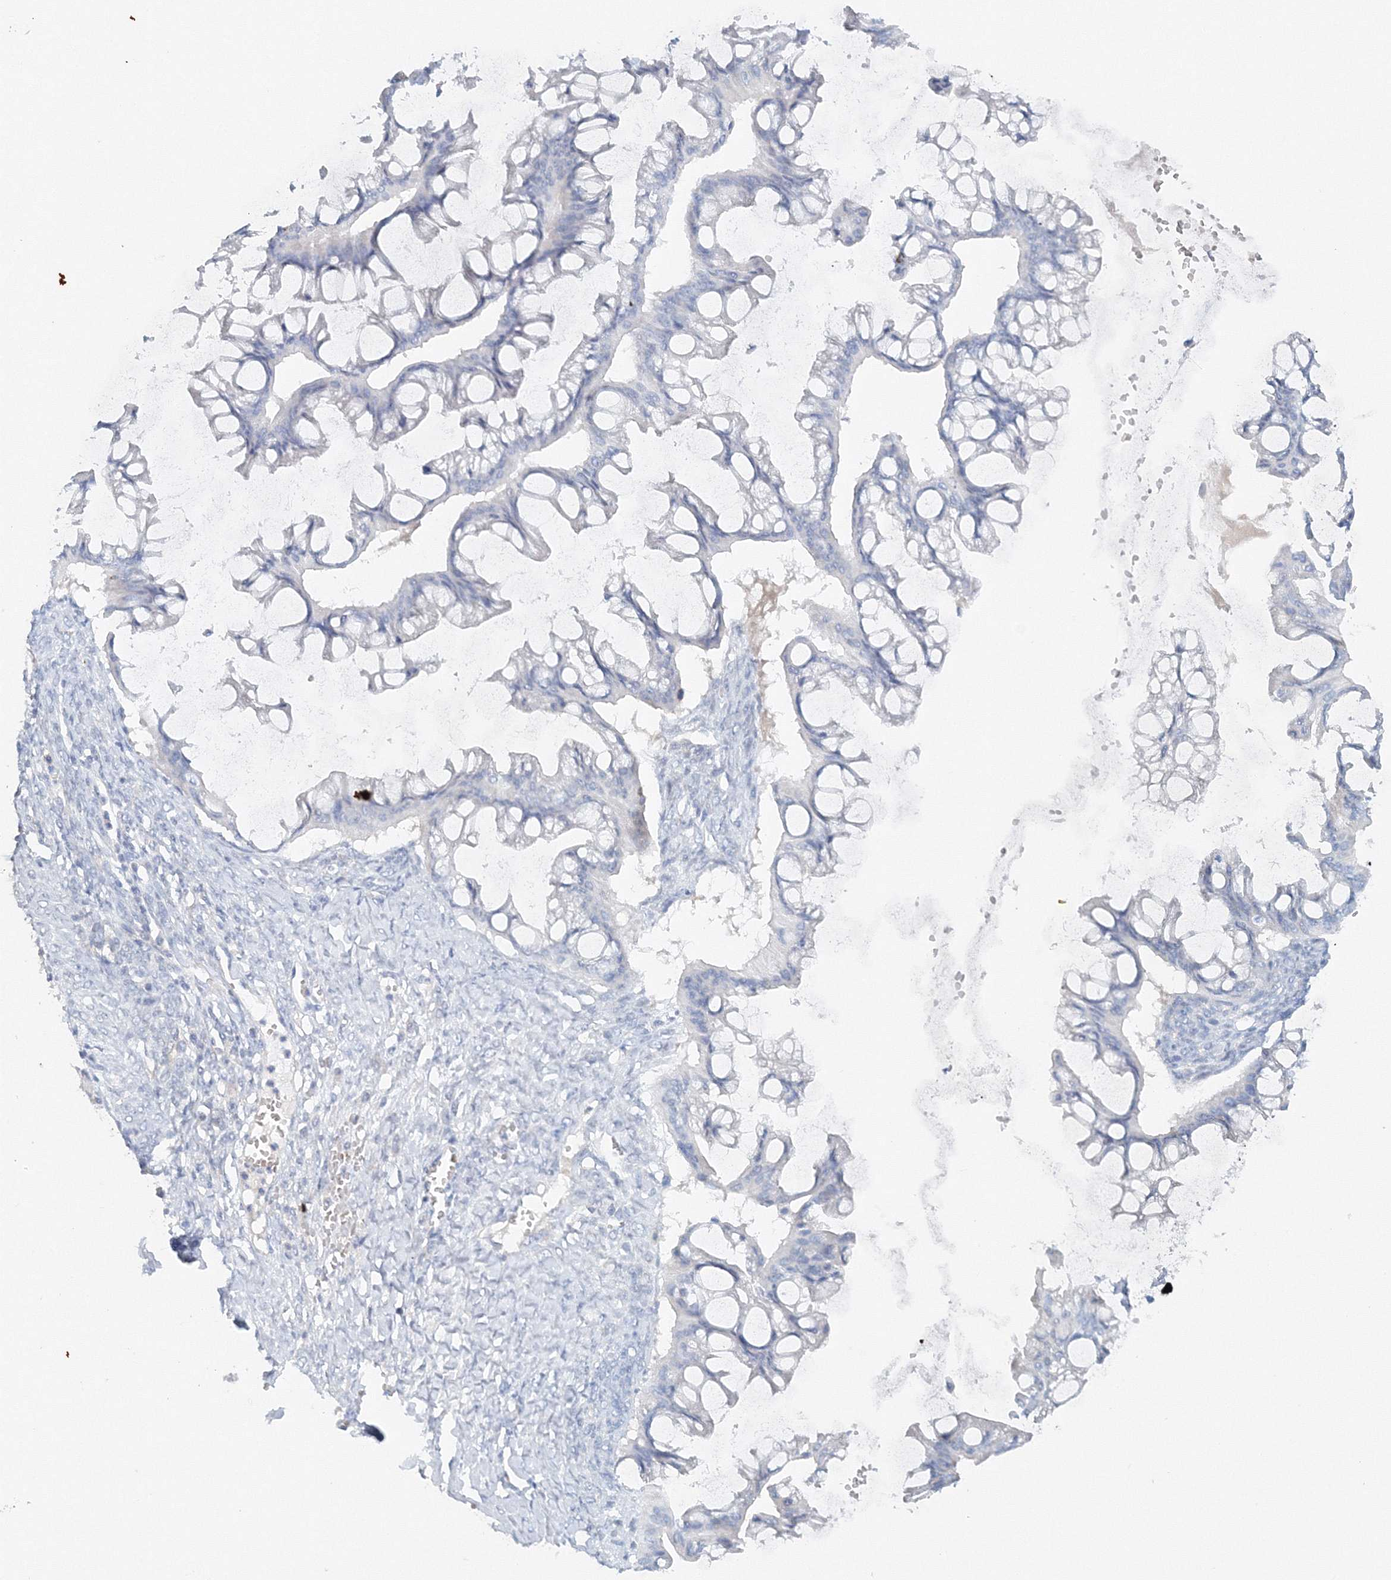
{"staining": {"intensity": "negative", "quantity": "none", "location": "none"}, "tissue": "ovarian cancer", "cell_type": "Tumor cells", "image_type": "cancer", "snomed": [{"axis": "morphology", "description": "Cystadenocarcinoma, mucinous, NOS"}, {"axis": "topography", "description": "Ovary"}], "caption": "Micrograph shows no significant protein expression in tumor cells of ovarian cancer.", "gene": "SH3BP5", "patient": {"sex": "female", "age": 73}}